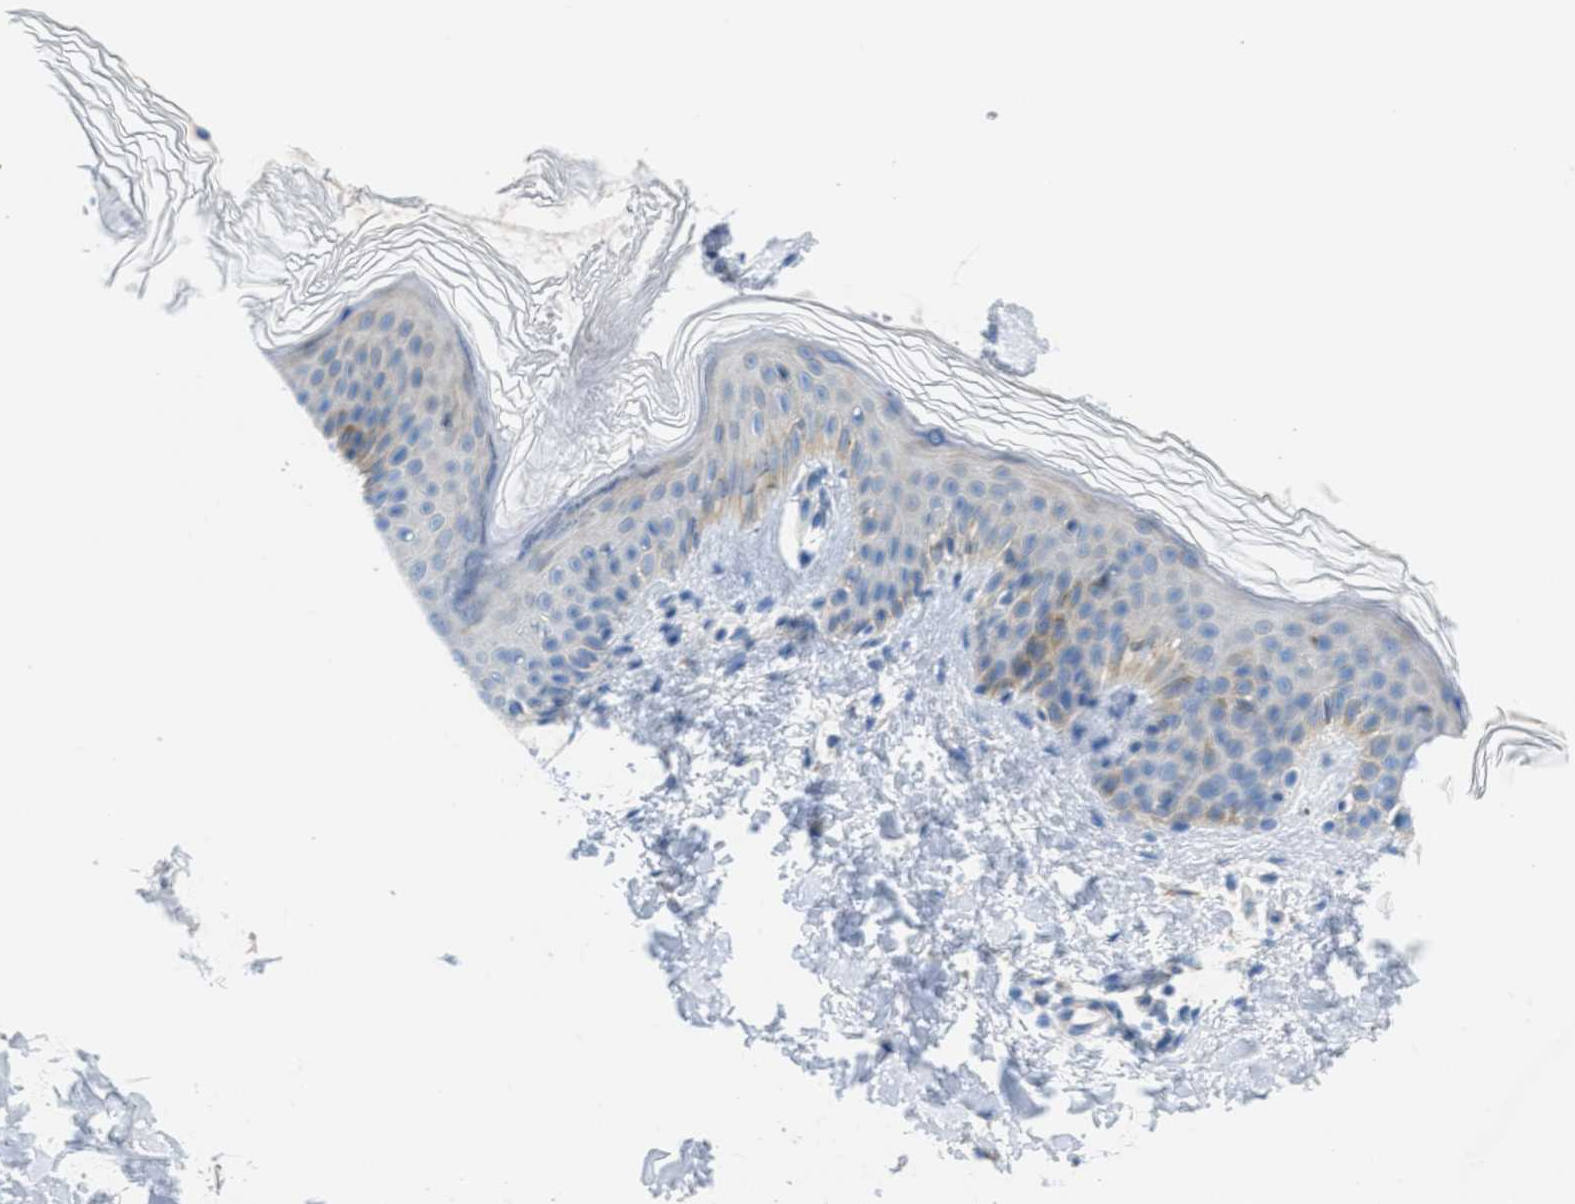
{"staining": {"intensity": "weak", "quantity": "<25%", "location": "cytoplasmic/membranous"}, "tissue": "skin", "cell_type": "Fibroblasts", "image_type": "normal", "snomed": [{"axis": "morphology", "description": "Normal tissue, NOS"}, {"axis": "topography", "description": "Skin"}], "caption": "Skin stained for a protein using immunohistochemistry exhibits no staining fibroblasts.", "gene": "PTDSS1", "patient": {"sex": "male", "age": 40}}